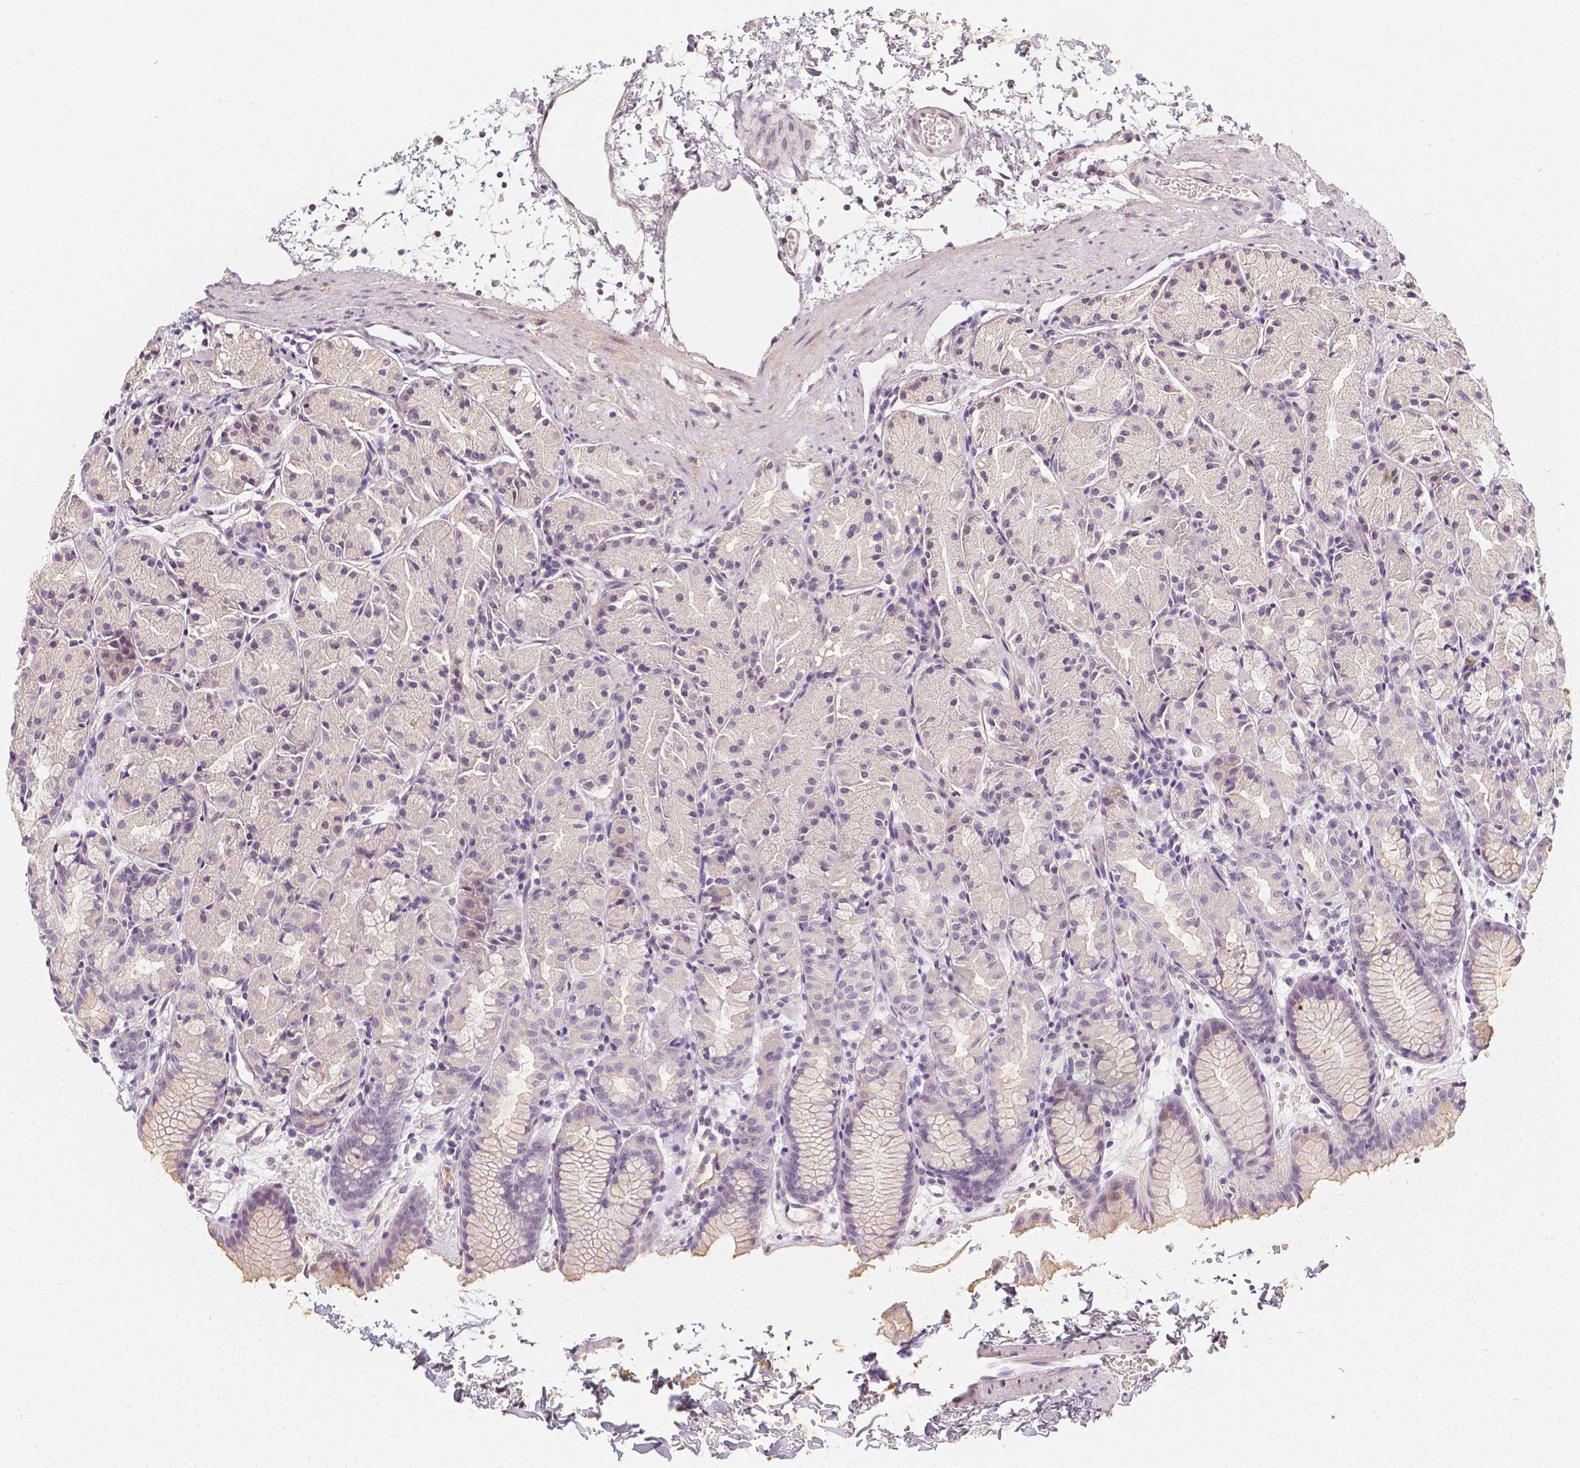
{"staining": {"intensity": "weak", "quantity": "<25%", "location": "cytoplasmic/membranous"}, "tissue": "stomach", "cell_type": "Glandular cells", "image_type": "normal", "snomed": [{"axis": "morphology", "description": "Normal tissue, NOS"}, {"axis": "topography", "description": "Stomach, upper"}], "caption": "The image exhibits no significant positivity in glandular cells of stomach. (DAB immunohistochemistry visualized using brightfield microscopy, high magnification).", "gene": "THY1", "patient": {"sex": "male", "age": 47}}